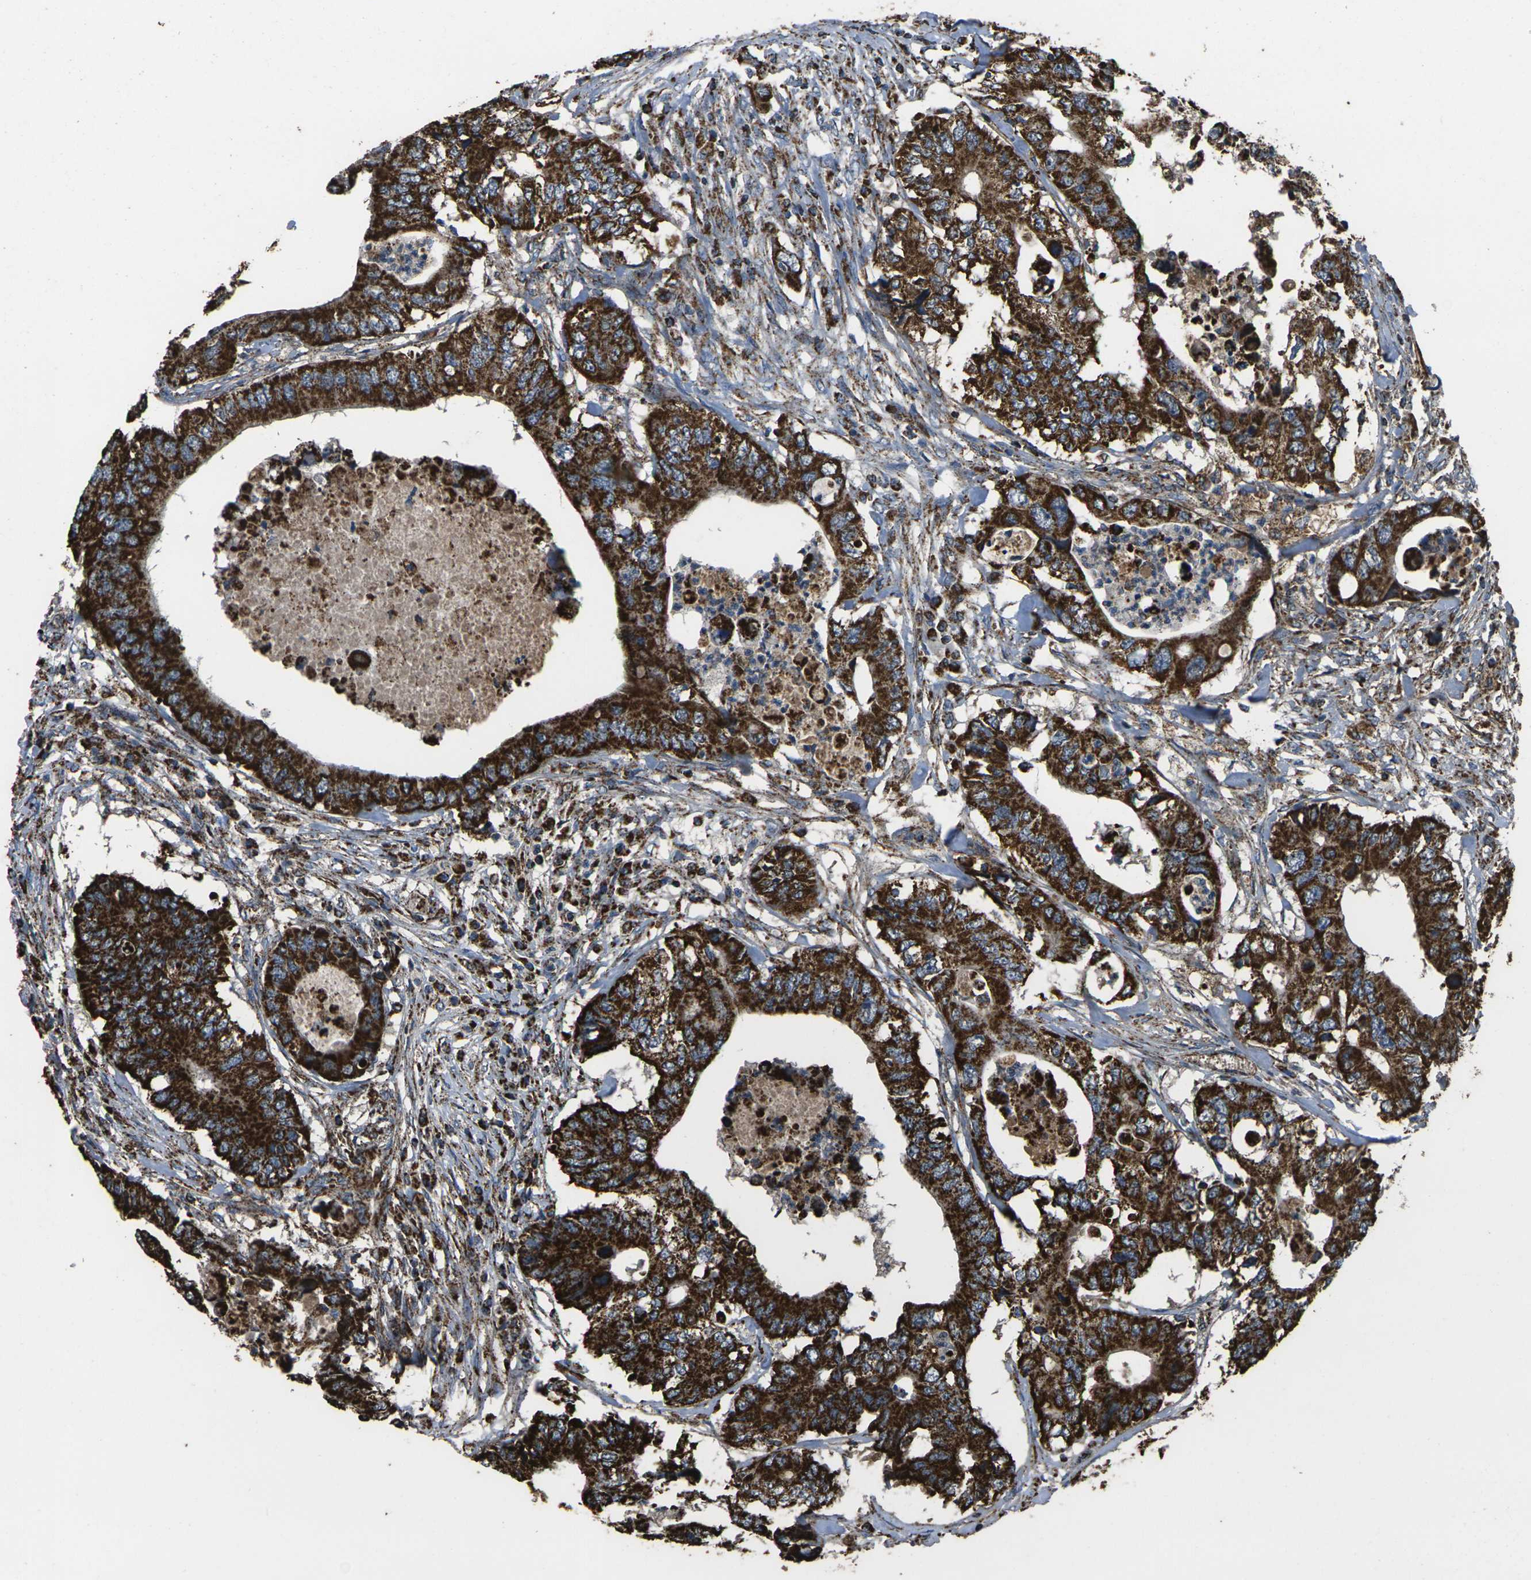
{"staining": {"intensity": "strong", "quantity": ">75%", "location": "cytoplasmic/membranous"}, "tissue": "colorectal cancer", "cell_type": "Tumor cells", "image_type": "cancer", "snomed": [{"axis": "morphology", "description": "Adenocarcinoma, NOS"}, {"axis": "topography", "description": "Colon"}], "caption": "Colorectal cancer tissue shows strong cytoplasmic/membranous staining in about >75% of tumor cells (brown staining indicates protein expression, while blue staining denotes nuclei).", "gene": "KLHL5", "patient": {"sex": "male", "age": 71}}